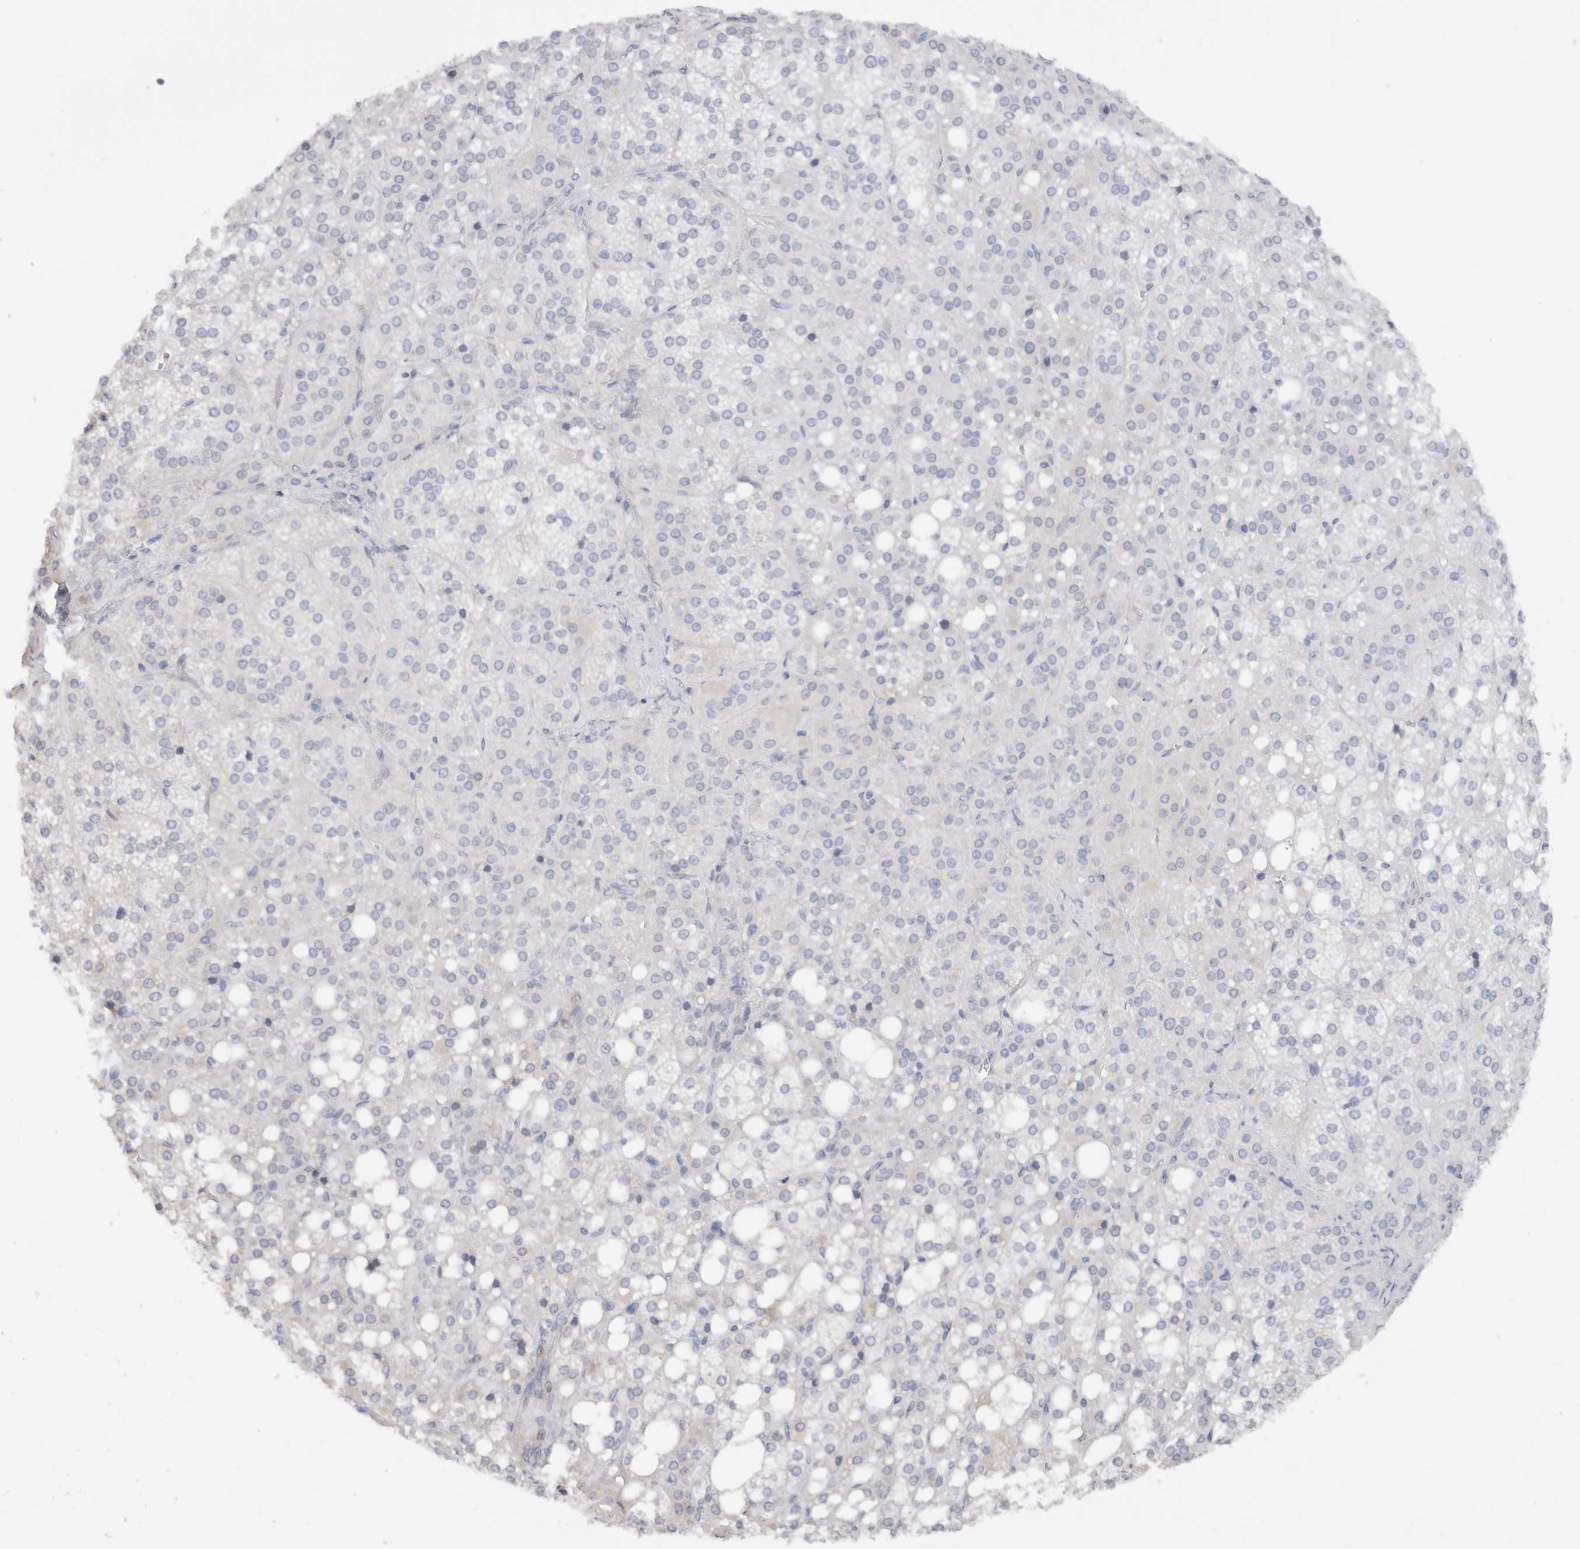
{"staining": {"intensity": "negative", "quantity": "none", "location": "none"}, "tissue": "adrenal gland", "cell_type": "Glandular cells", "image_type": "normal", "snomed": [{"axis": "morphology", "description": "Normal tissue, NOS"}, {"axis": "topography", "description": "Adrenal gland"}], "caption": "Immunohistochemistry of benign human adrenal gland displays no positivity in glandular cells.", "gene": "C9orf50", "patient": {"sex": "female", "age": 59}}